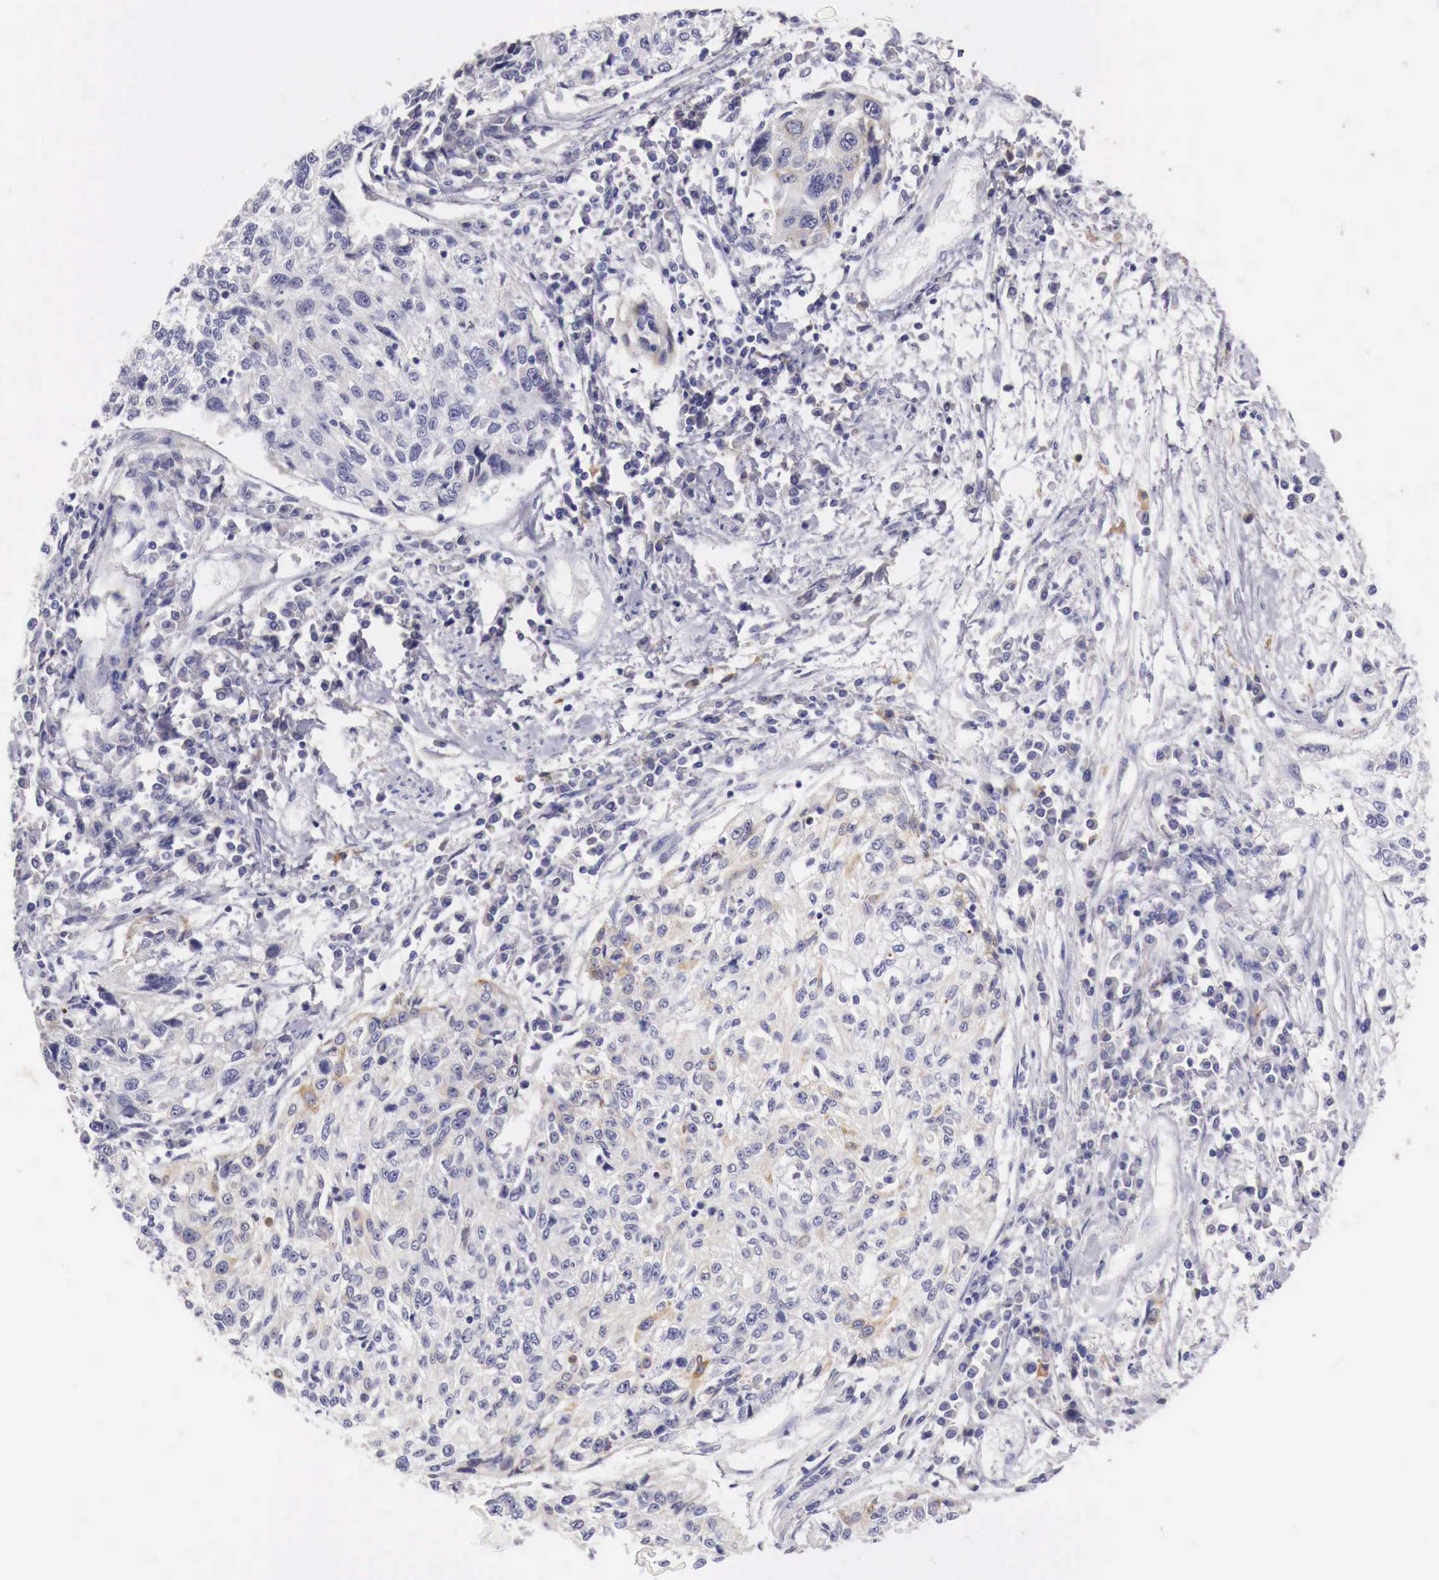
{"staining": {"intensity": "weak", "quantity": "<25%", "location": "cytoplasmic/membranous"}, "tissue": "cervical cancer", "cell_type": "Tumor cells", "image_type": "cancer", "snomed": [{"axis": "morphology", "description": "Squamous cell carcinoma, NOS"}, {"axis": "topography", "description": "Cervix"}], "caption": "Protein analysis of squamous cell carcinoma (cervical) shows no significant positivity in tumor cells.", "gene": "NREP", "patient": {"sex": "female", "age": 57}}